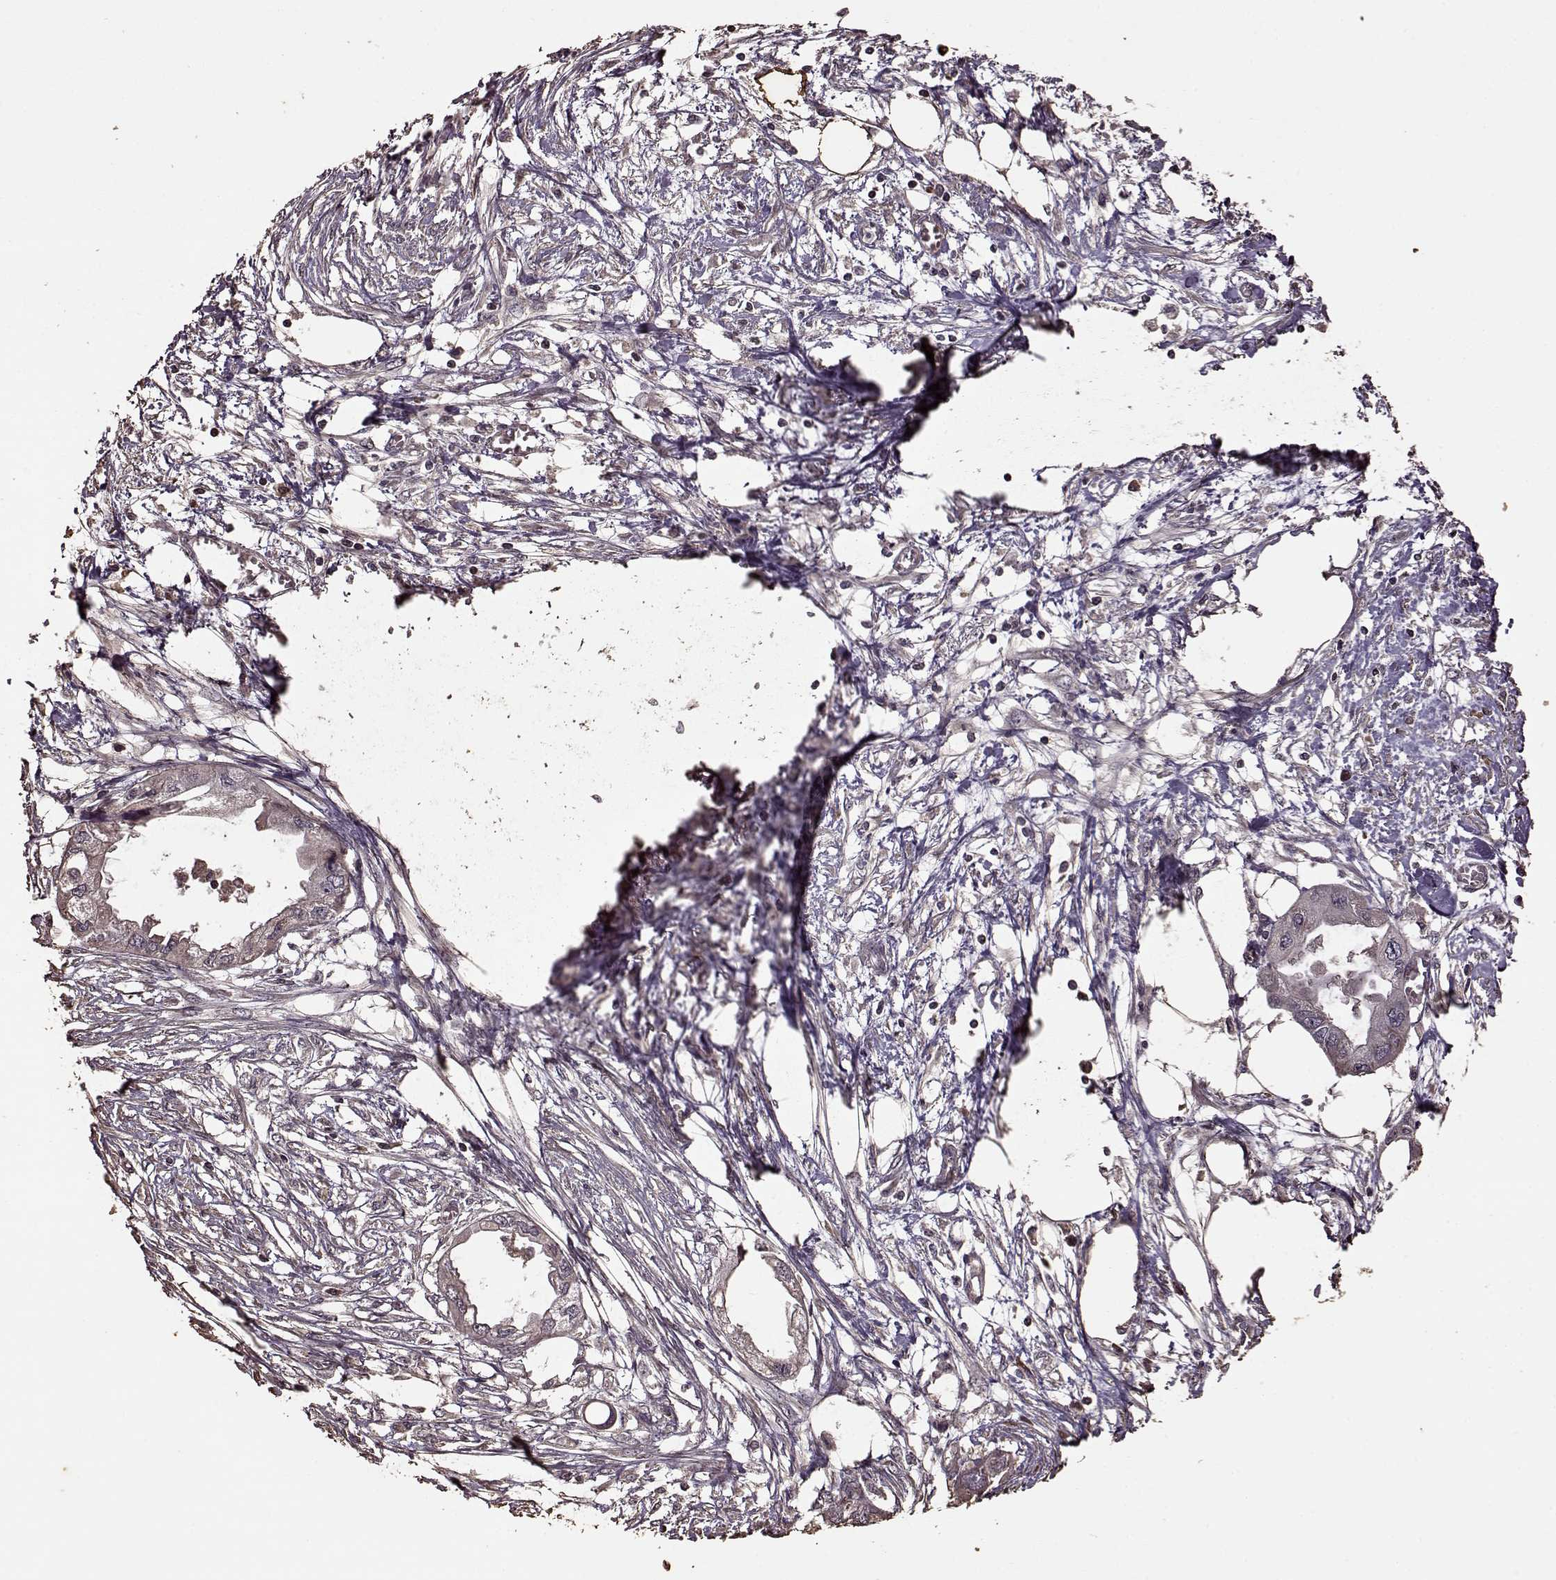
{"staining": {"intensity": "negative", "quantity": "none", "location": "none"}, "tissue": "endometrial cancer", "cell_type": "Tumor cells", "image_type": "cancer", "snomed": [{"axis": "morphology", "description": "Adenocarcinoma, NOS"}, {"axis": "morphology", "description": "Adenocarcinoma, metastatic, NOS"}, {"axis": "topography", "description": "Adipose tissue"}, {"axis": "topography", "description": "Endometrium"}], "caption": "An immunohistochemistry (IHC) histopathology image of endometrial metastatic adenocarcinoma is shown. There is no staining in tumor cells of endometrial metastatic adenocarcinoma.", "gene": "FBXW11", "patient": {"sex": "female", "age": 67}}